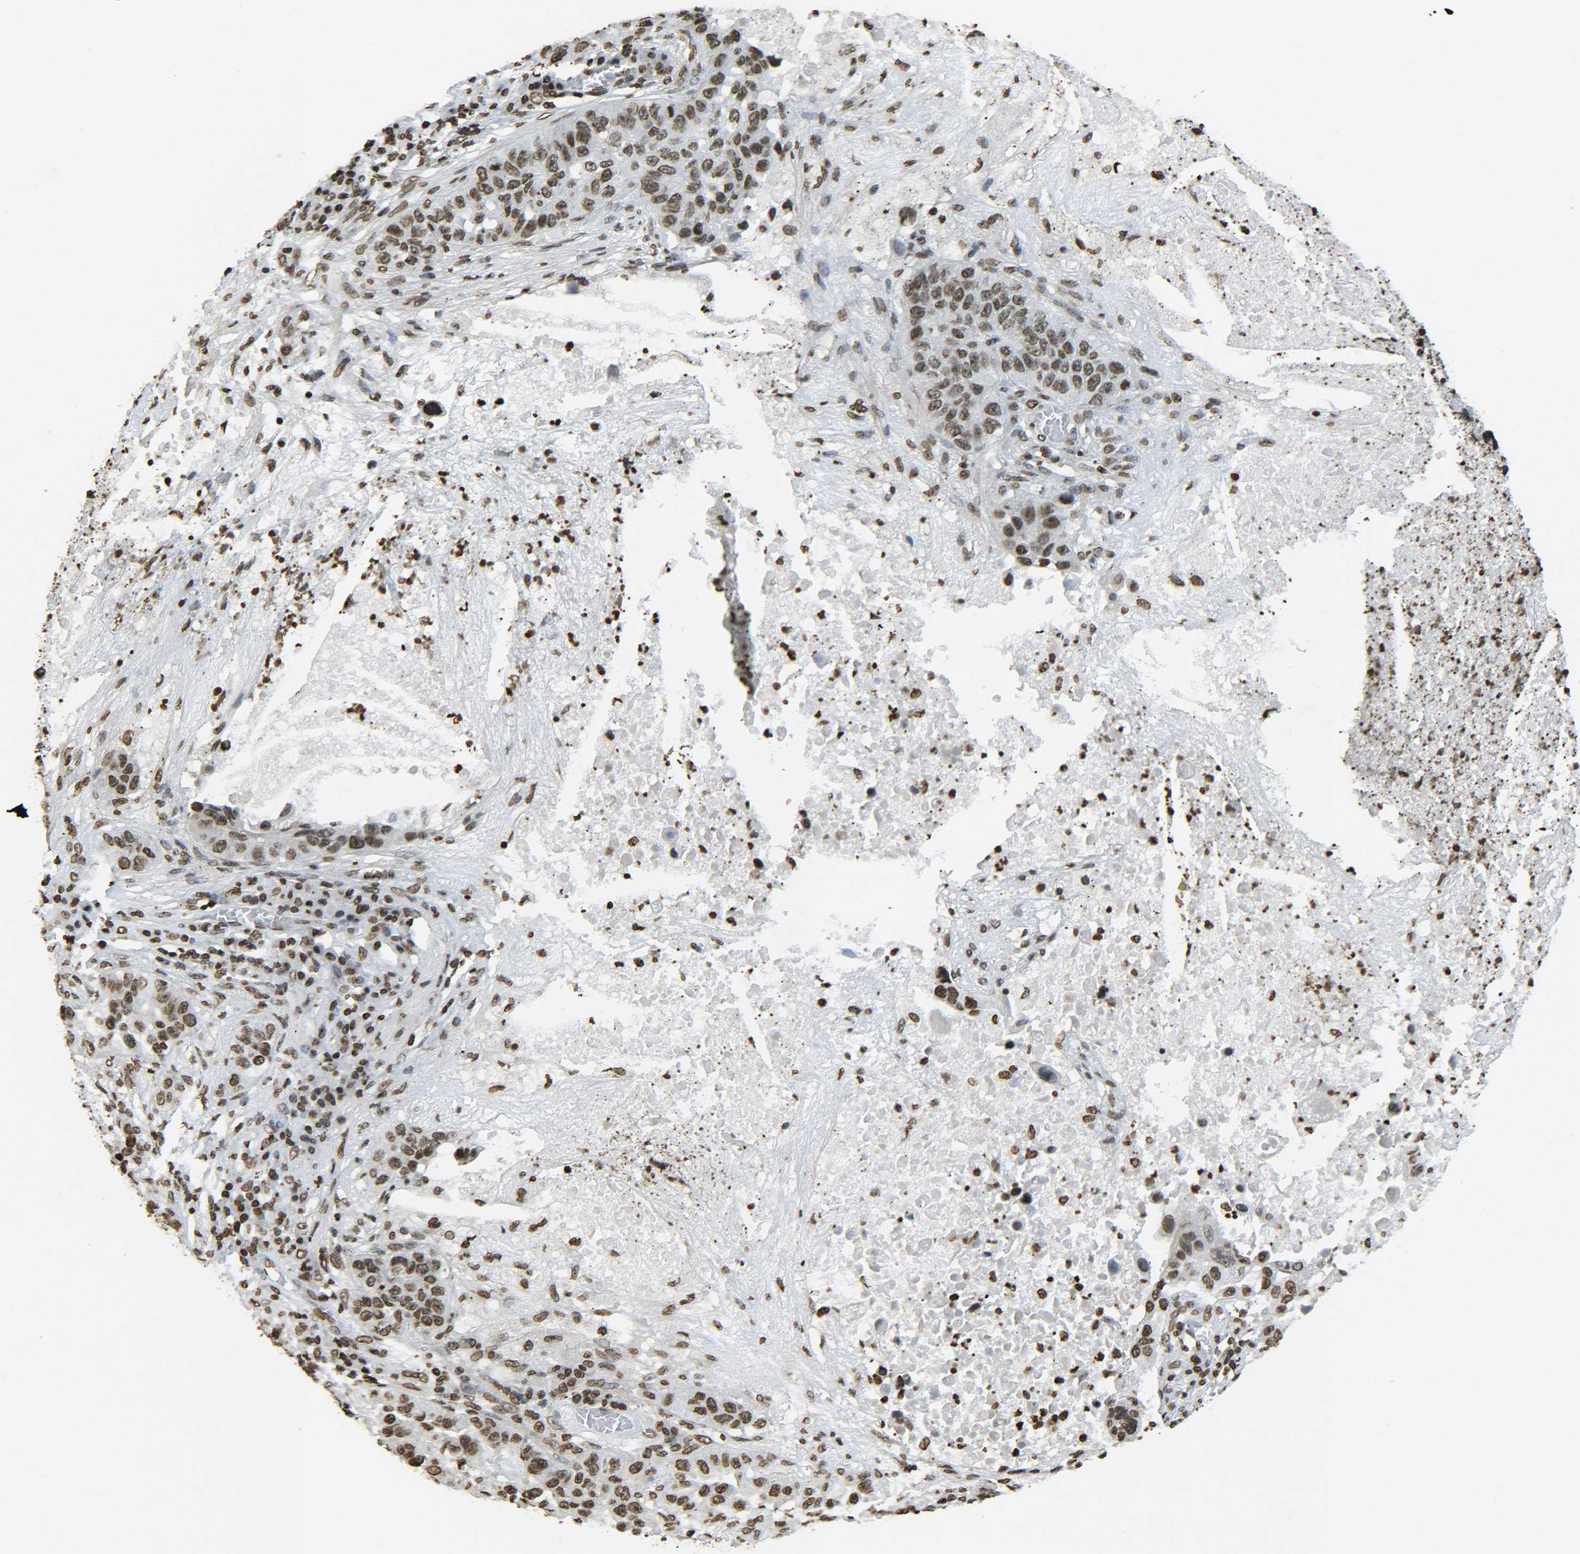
{"staining": {"intensity": "moderate", "quantity": ">75%", "location": "nuclear"}, "tissue": "lung cancer", "cell_type": "Tumor cells", "image_type": "cancer", "snomed": [{"axis": "morphology", "description": "Squamous cell carcinoma, NOS"}, {"axis": "topography", "description": "Lung"}], "caption": "Lung squamous cell carcinoma was stained to show a protein in brown. There is medium levels of moderate nuclear staining in about >75% of tumor cells.", "gene": "H4C16", "patient": {"sex": "male", "age": 57}}